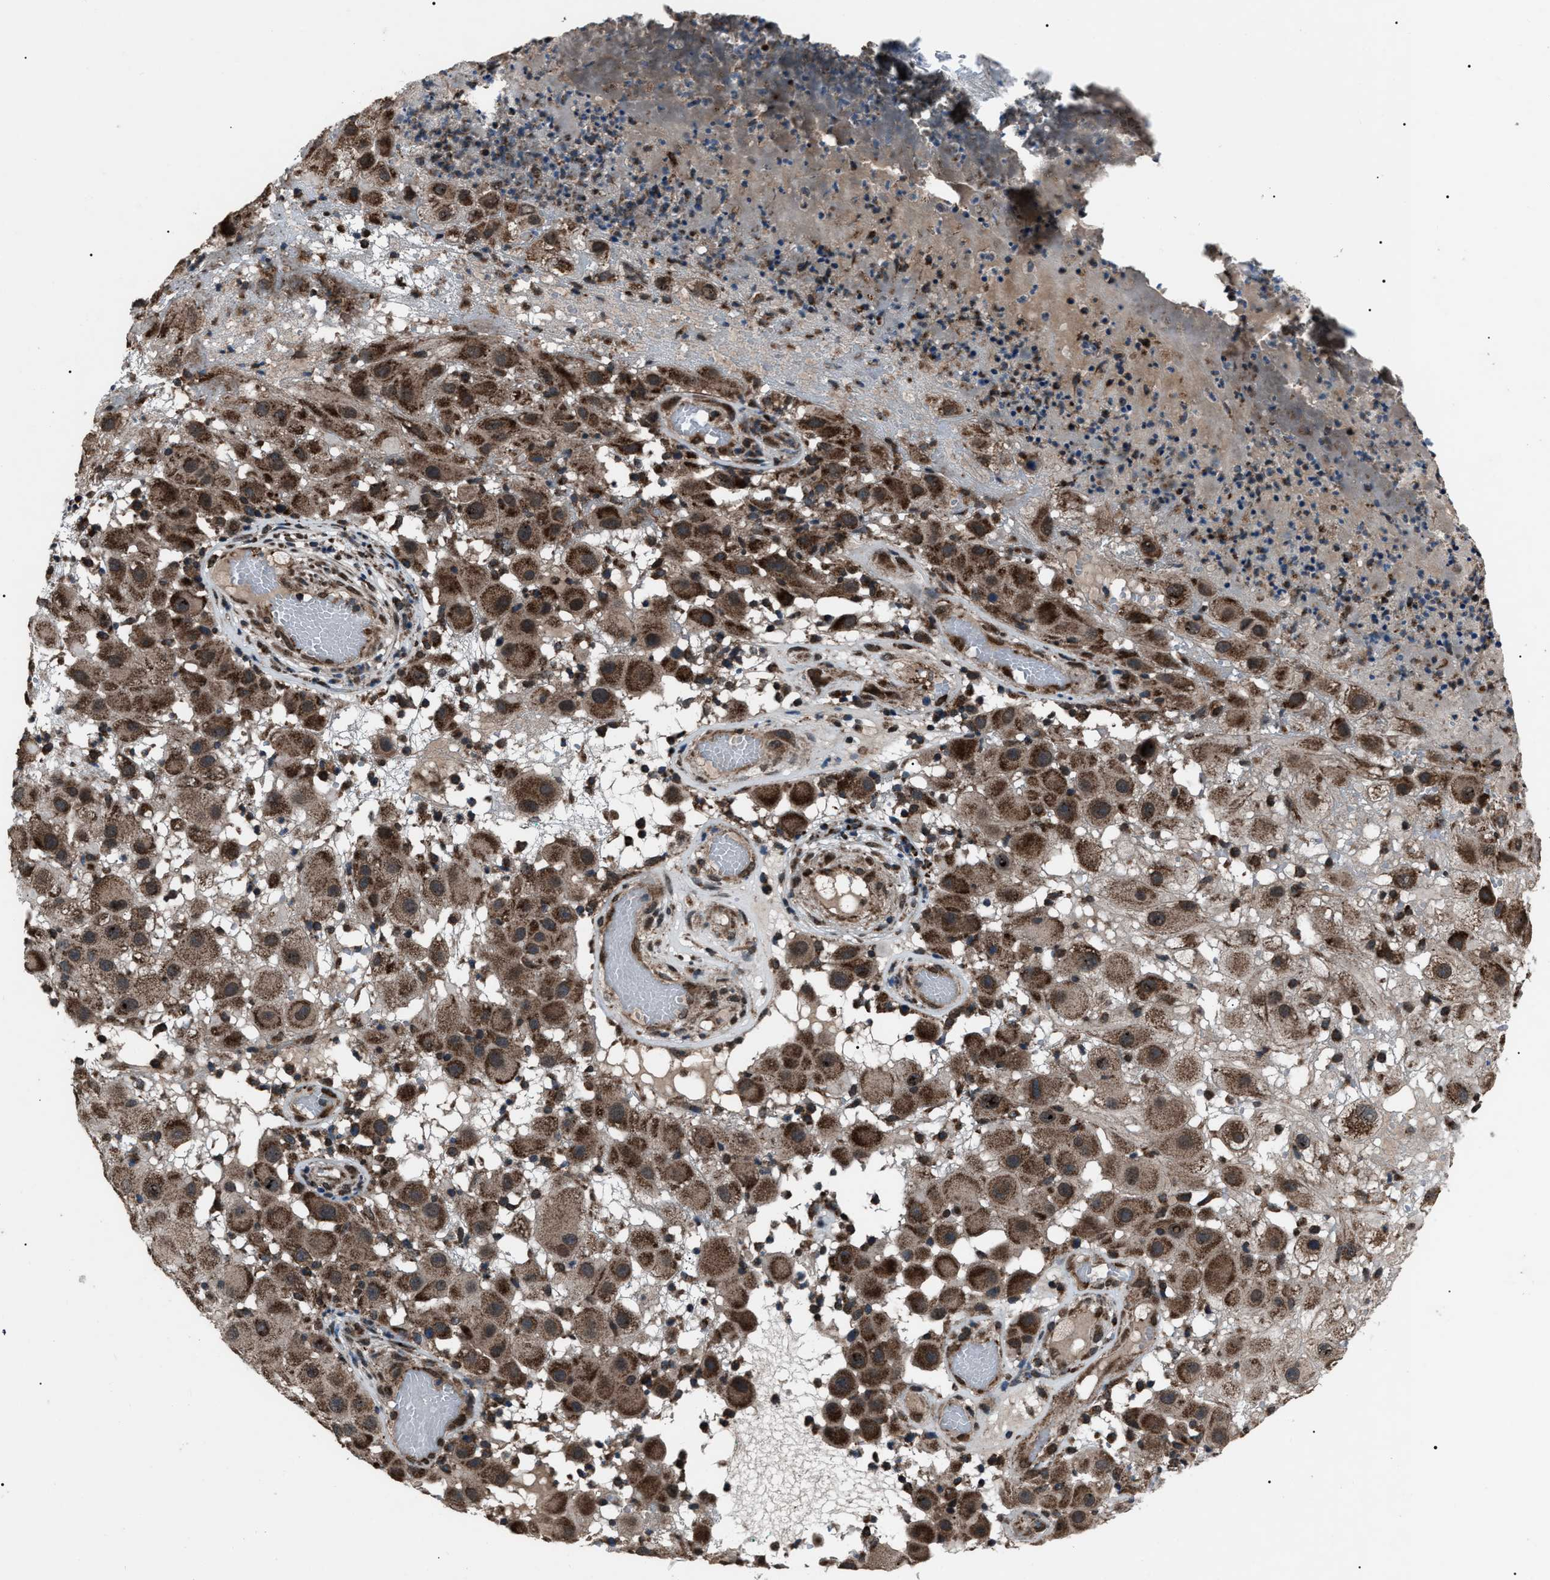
{"staining": {"intensity": "strong", "quantity": ">75%", "location": "cytoplasmic/membranous"}, "tissue": "melanoma", "cell_type": "Tumor cells", "image_type": "cancer", "snomed": [{"axis": "morphology", "description": "Malignant melanoma, NOS"}, {"axis": "topography", "description": "Skin"}], "caption": "Human malignant melanoma stained with a brown dye displays strong cytoplasmic/membranous positive positivity in about >75% of tumor cells.", "gene": "ZFAND2A", "patient": {"sex": "female", "age": 81}}